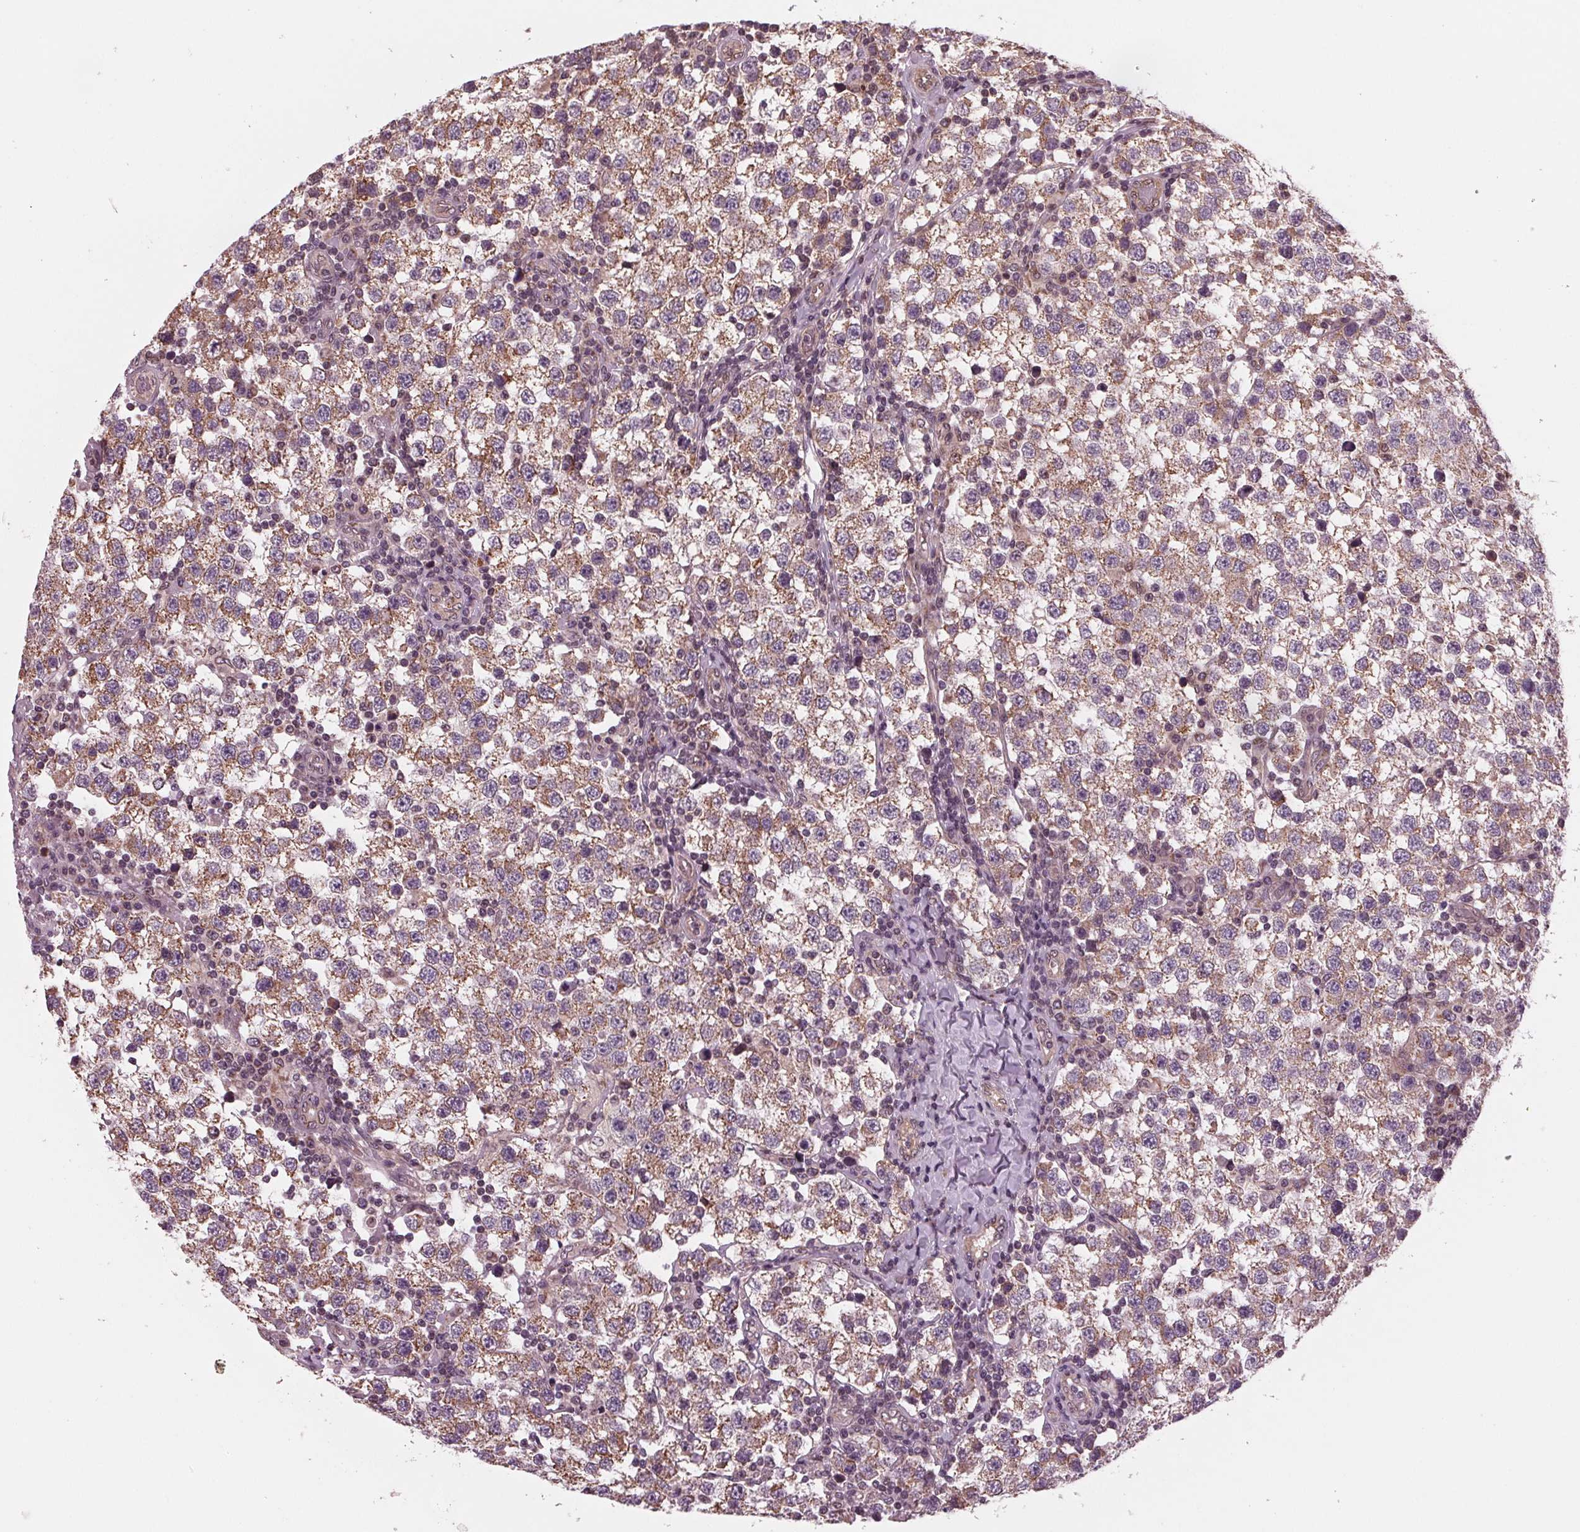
{"staining": {"intensity": "moderate", "quantity": ">75%", "location": "cytoplasmic/membranous"}, "tissue": "testis cancer", "cell_type": "Tumor cells", "image_type": "cancer", "snomed": [{"axis": "morphology", "description": "Seminoma, NOS"}, {"axis": "topography", "description": "Testis"}], "caption": "Moderate cytoplasmic/membranous protein staining is identified in about >75% of tumor cells in seminoma (testis).", "gene": "STAT3", "patient": {"sex": "male", "age": 34}}